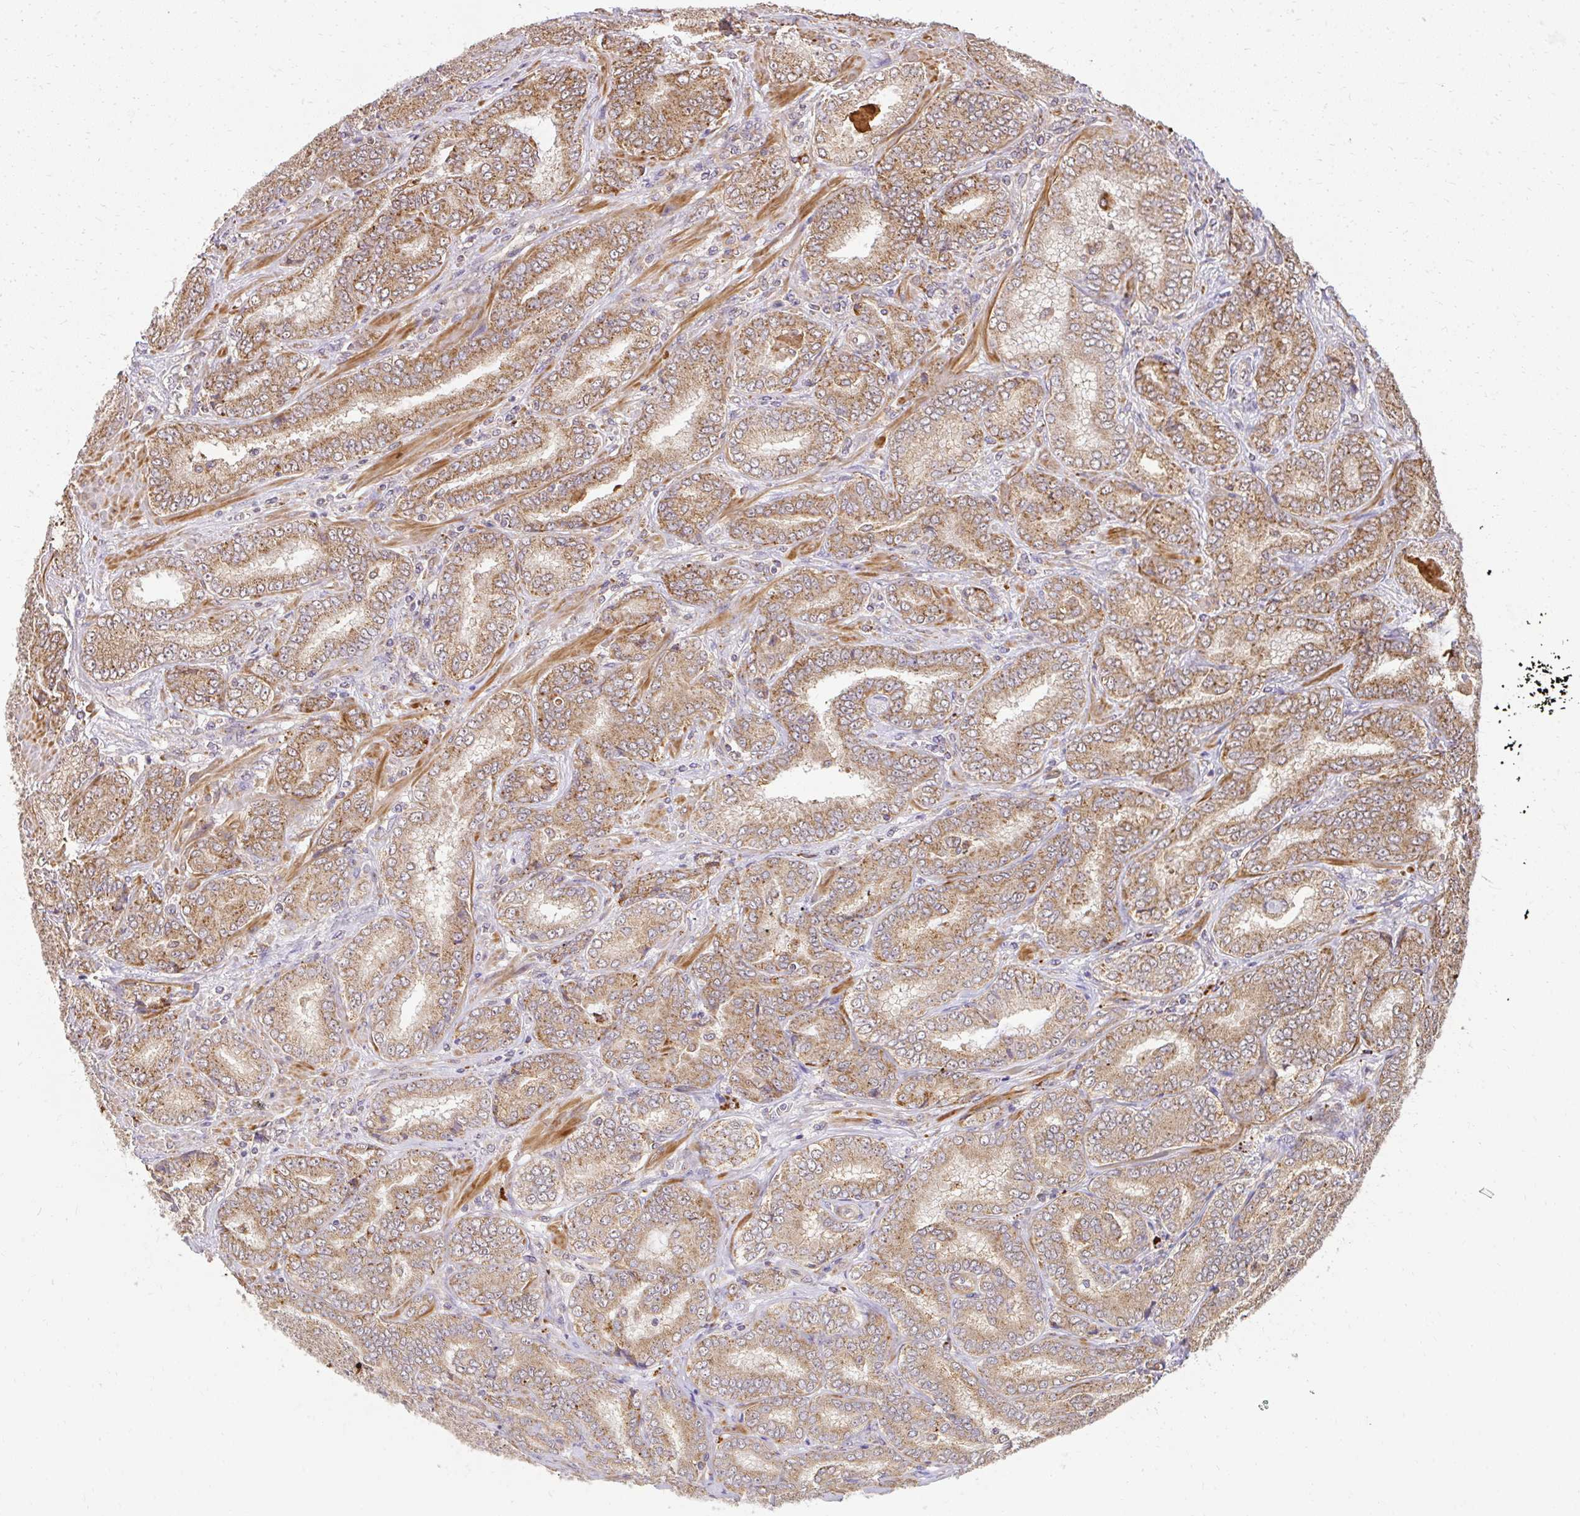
{"staining": {"intensity": "moderate", "quantity": ">75%", "location": "cytoplasmic/membranous"}, "tissue": "prostate cancer", "cell_type": "Tumor cells", "image_type": "cancer", "snomed": [{"axis": "morphology", "description": "Adenocarcinoma, High grade"}, {"axis": "topography", "description": "Prostate"}], "caption": "Prostate cancer (high-grade adenocarcinoma) stained for a protein (brown) displays moderate cytoplasmic/membranous positive expression in approximately >75% of tumor cells.", "gene": "GNS", "patient": {"sex": "male", "age": 72}}